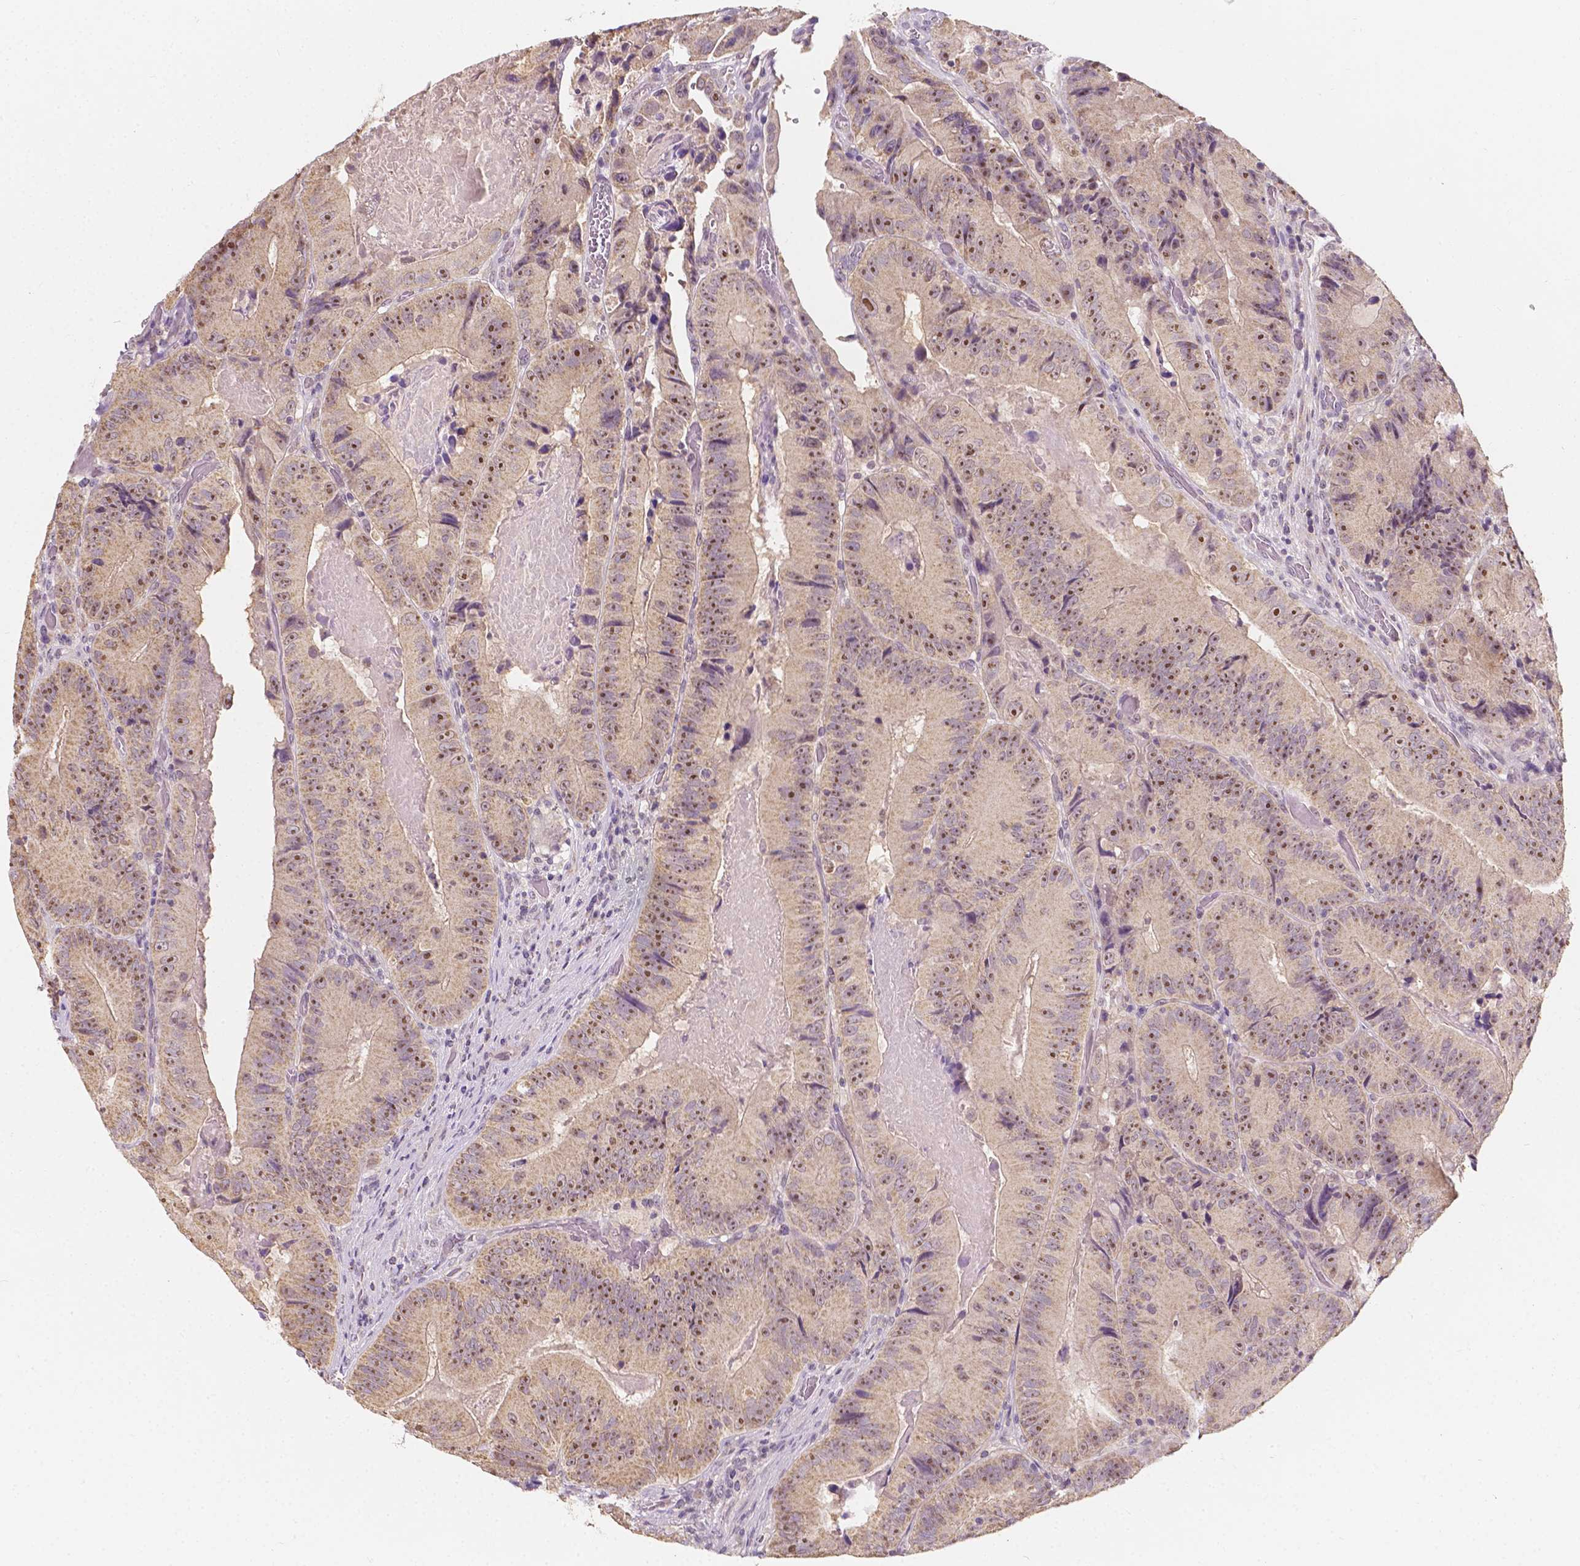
{"staining": {"intensity": "moderate", "quantity": ">75%", "location": "nuclear"}, "tissue": "colorectal cancer", "cell_type": "Tumor cells", "image_type": "cancer", "snomed": [{"axis": "morphology", "description": "Adenocarcinoma, NOS"}, {"axis": "topography", "description": "Colon"}], "caption": "IHC histopathology image of colorectal cancer stained for a protein (brown), which displays medium levels of moderate nuclear positivity in about >75% of tumor cells.", "gene": "SIRT2", "patient": {"sex": "female", "age": 86}}